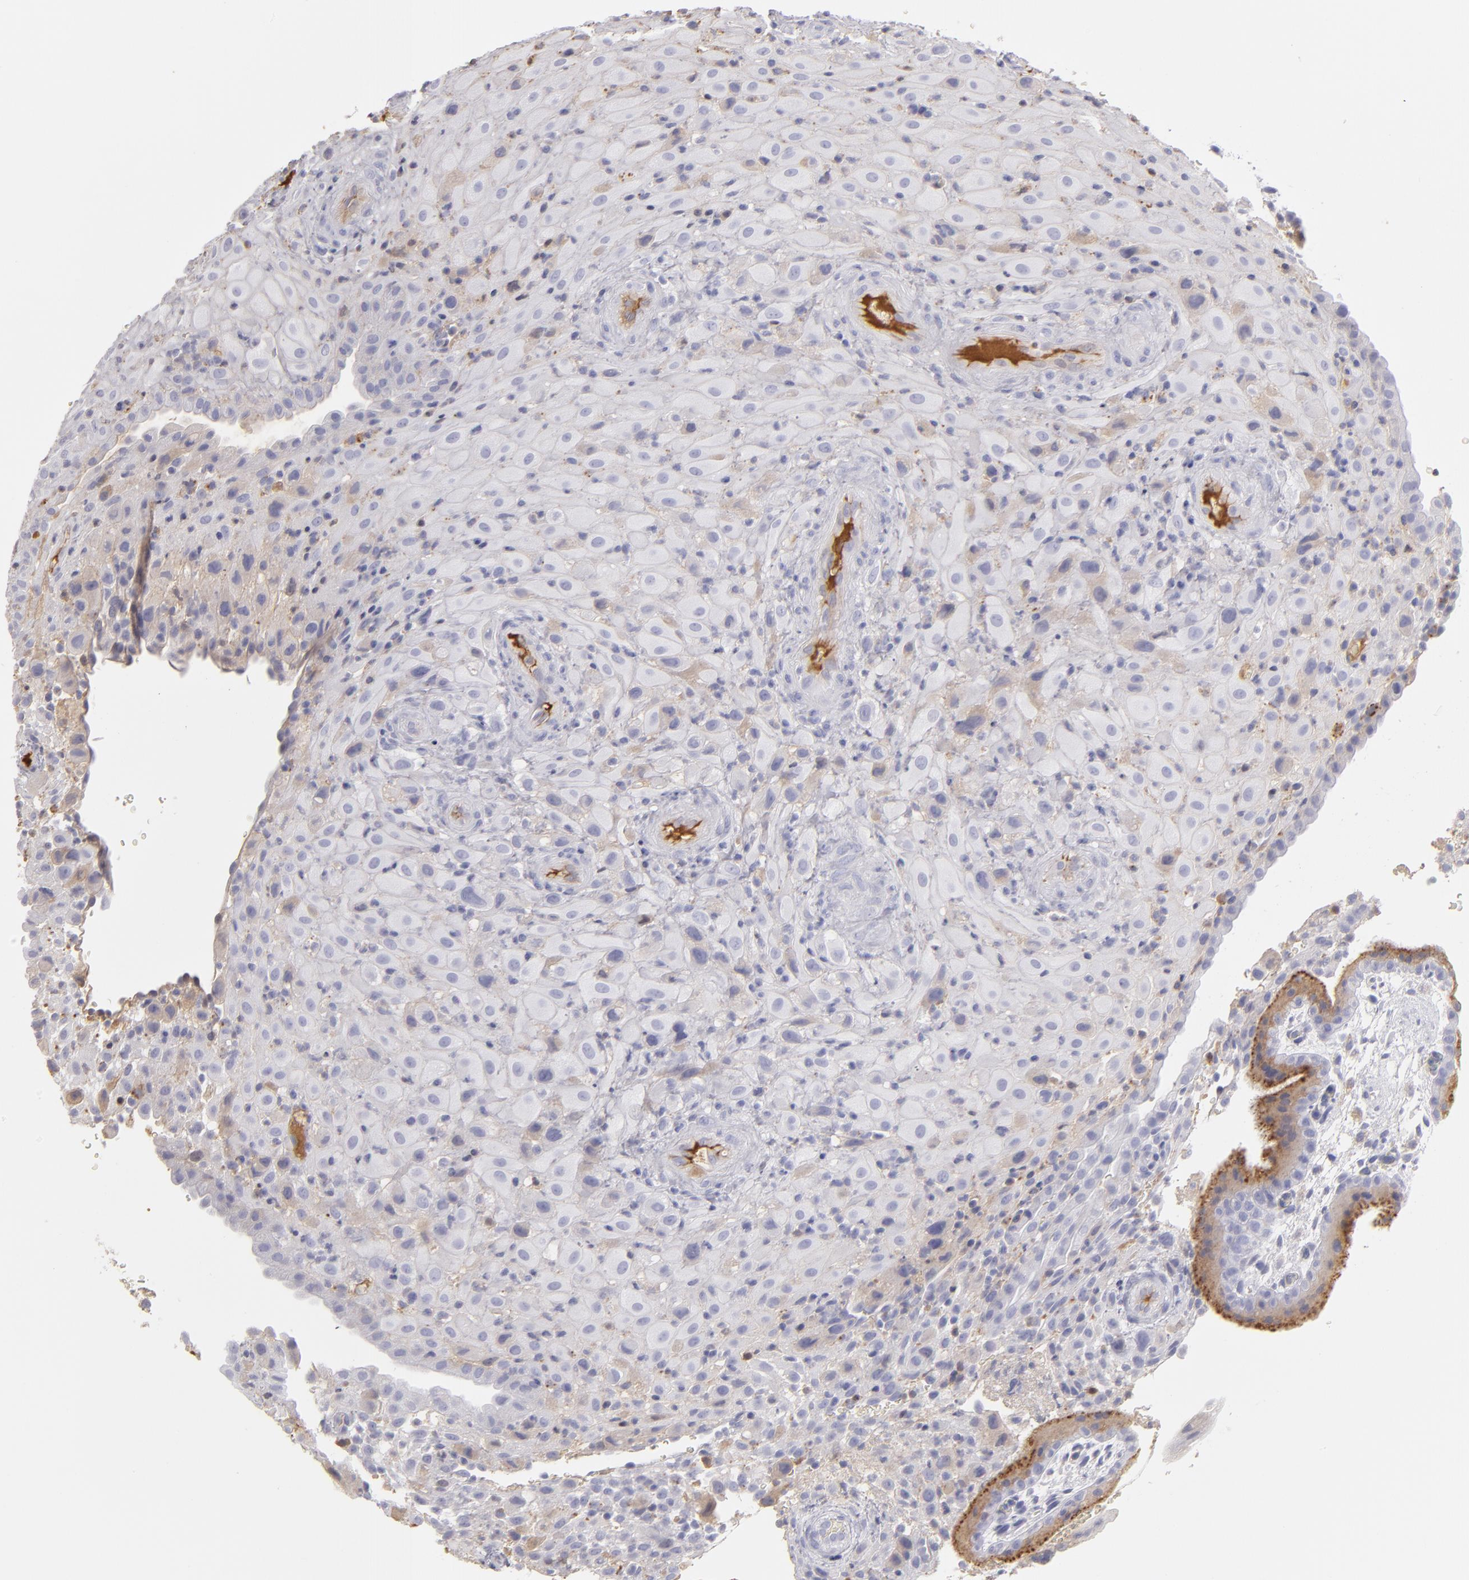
{"staining": {"intensity": "negative", "quantity": "none", "location": "none"}, "tissue": "placenta", "cell_type": "Decidual cells", "image_type": "normal", "snomed": [{"axis": "morphology", "description": "Normal tissue, NOS"}, {"axis": "topography", "description": "Placenta"}], "caption": "Immunohistochemistry image of benign placenta: human placenta stained with DAB (3,3'-diaminobenzidine) demonstrates no significant protein expression in decidual cells. Nuclei are stained in blue.", "gene": "SERPINA1", "patient": {"sex": "female", "age": 19}}